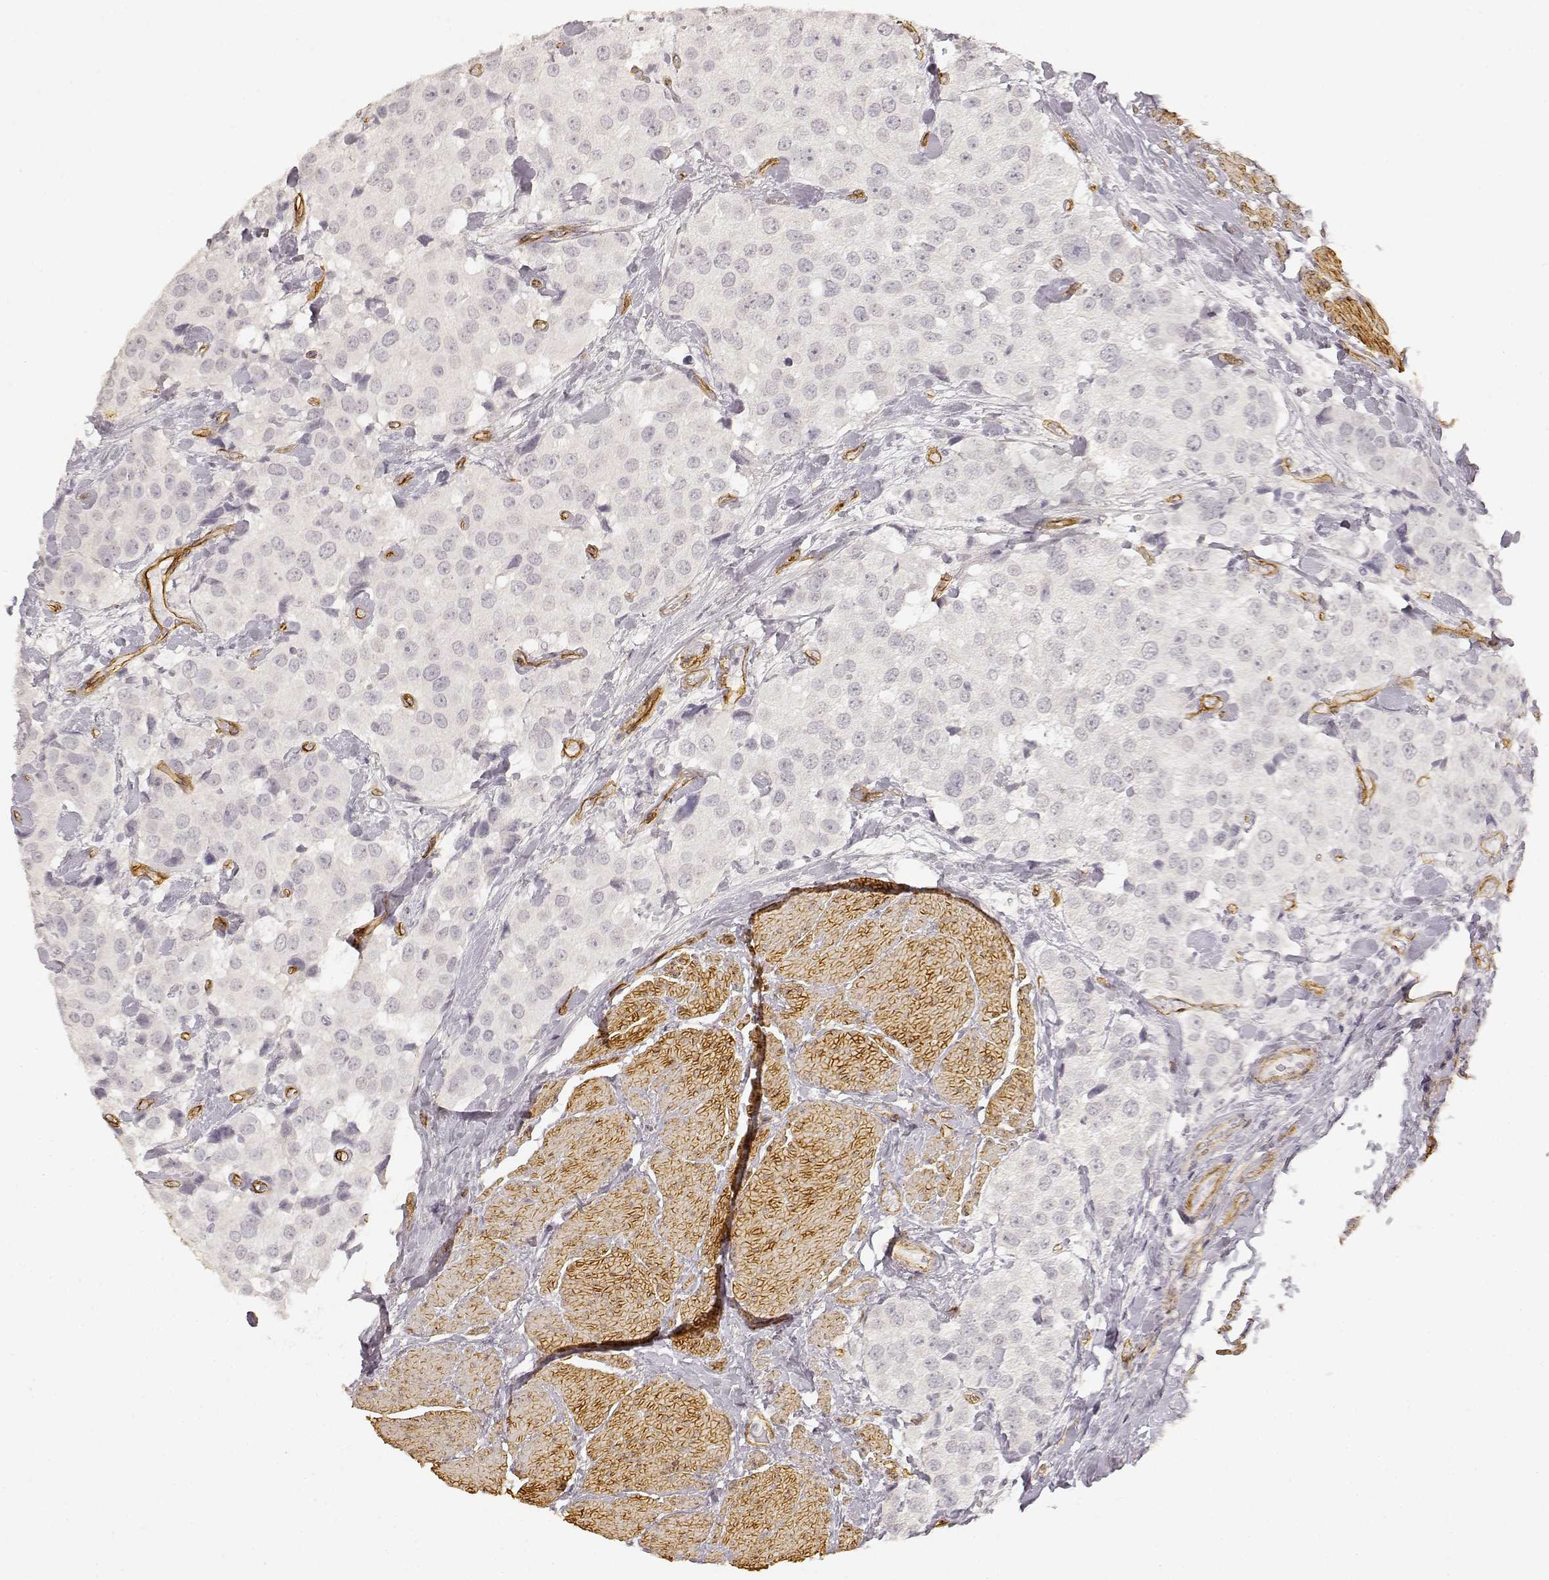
{"staining": {"intensity": "negative", "quantity": "none", "location": "none"}, "tissue": "urothelial cancer", "cell_type": "Tumor cells", "image_type": "cancer", "snomed": [{"axis": "morphology", "description": "Urothelial carcinoma, High grade"}, {"axis": "topography", "description": "Urinary bladder"}], "caption": "This is a image of immunohistochemistry (IHC) staining of urothelial carcinoma (high-grade), which shows no expression in tumor cells.", "gene": "LAMA4", "patient": {"sex": "female", "age": 64}}